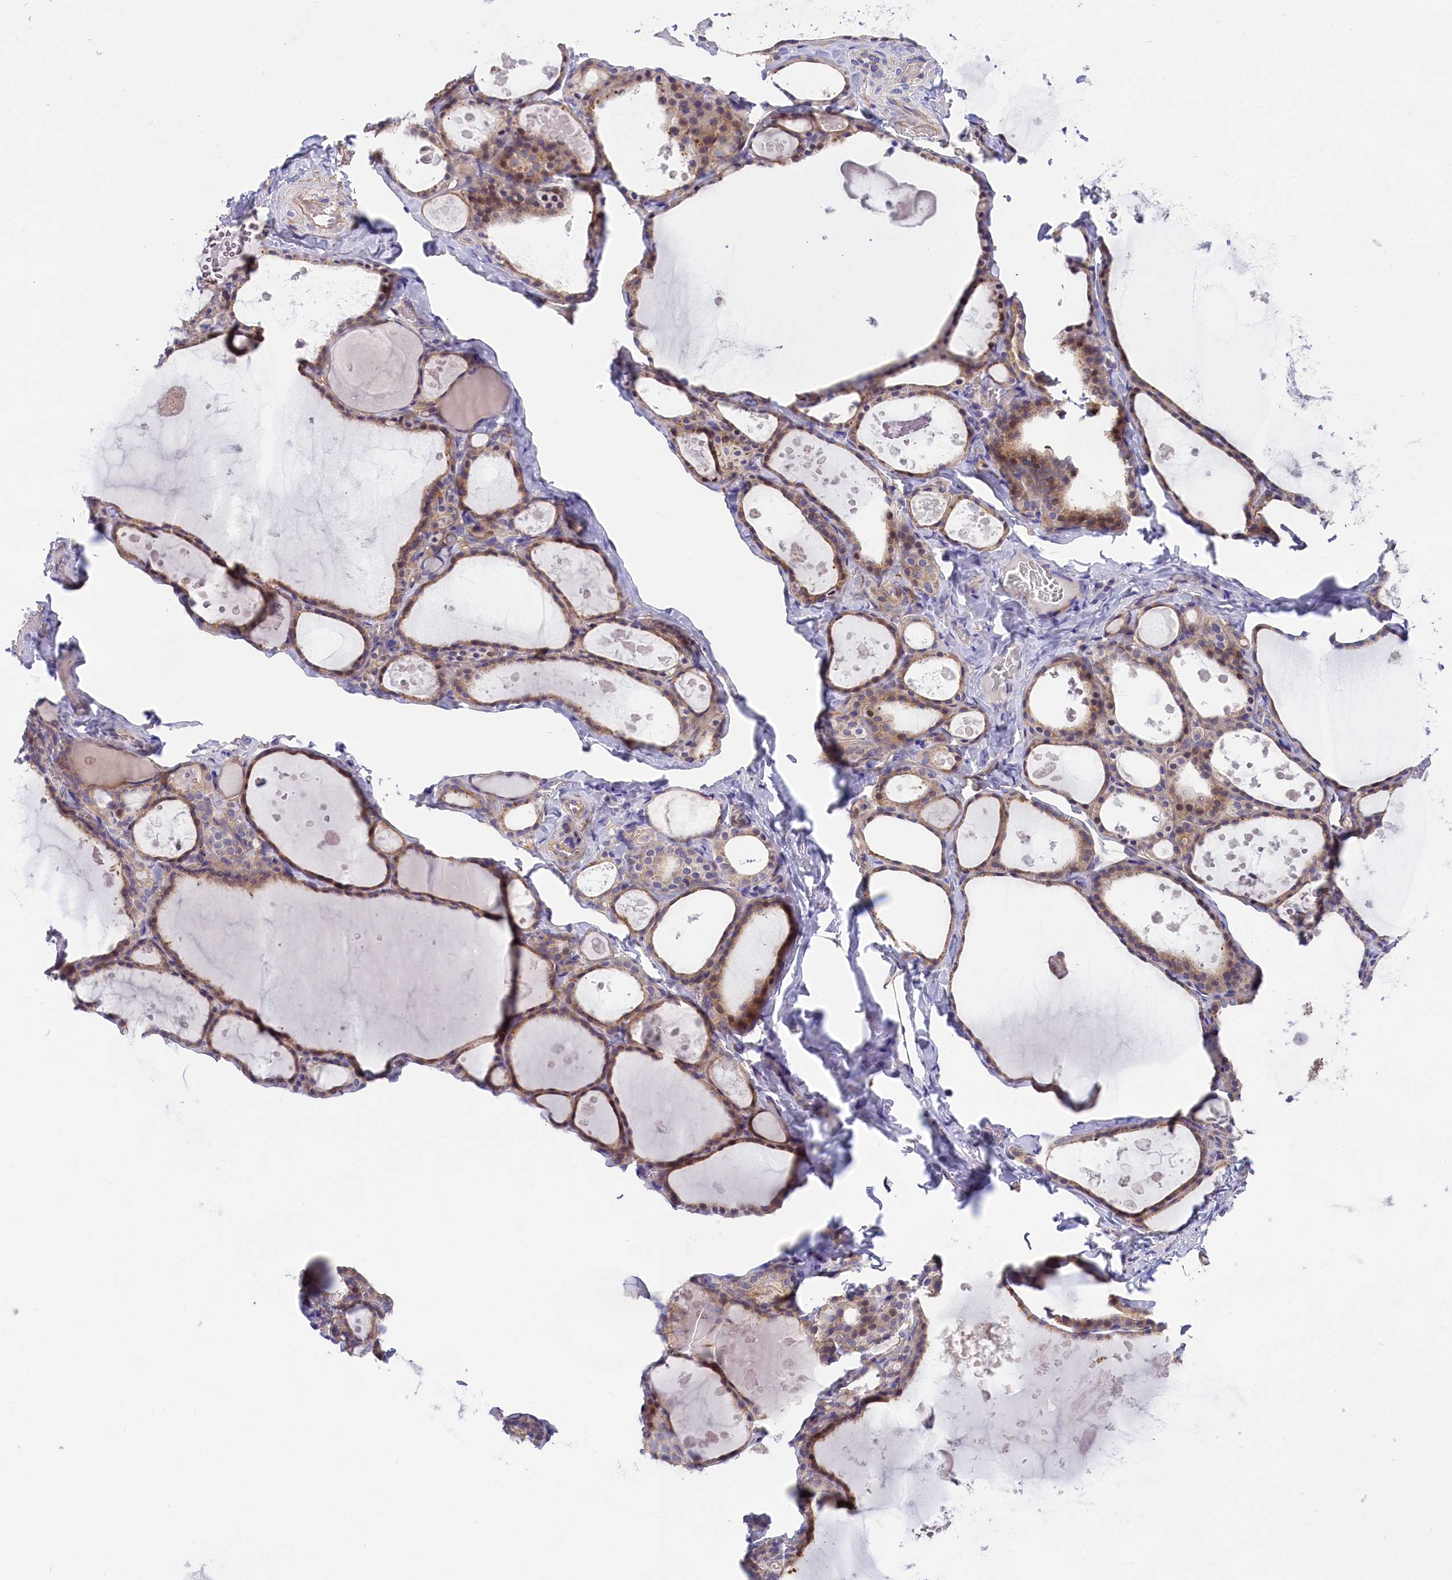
{"staining": {"intensity": "moderate", "quantity": "25%-75%", "location": "cytoplasmic/membranous"}, "tissue": "thyroid gland", "cell_type": "Glandular cells", "image_type": "normal", "snomed": [{"axis": "morphology", "description": "Normal tissue, NOS"}, {"axis": "topography", "description": "Thyroid gland"}], "caption": "Immunohistochemistry (IHC) histopathology image of benign thyroid gland: thyroid gland stained using immunohistochemistry (IHC) shows medium levels of moderate protein expression localized specifically in the cytoplasmic/membranous of glandular cells, appearing as a cytoplasmic/membranous brown color.", "gene": "PPP1R13L", "patient": {"sex": "male", "age": 56}}